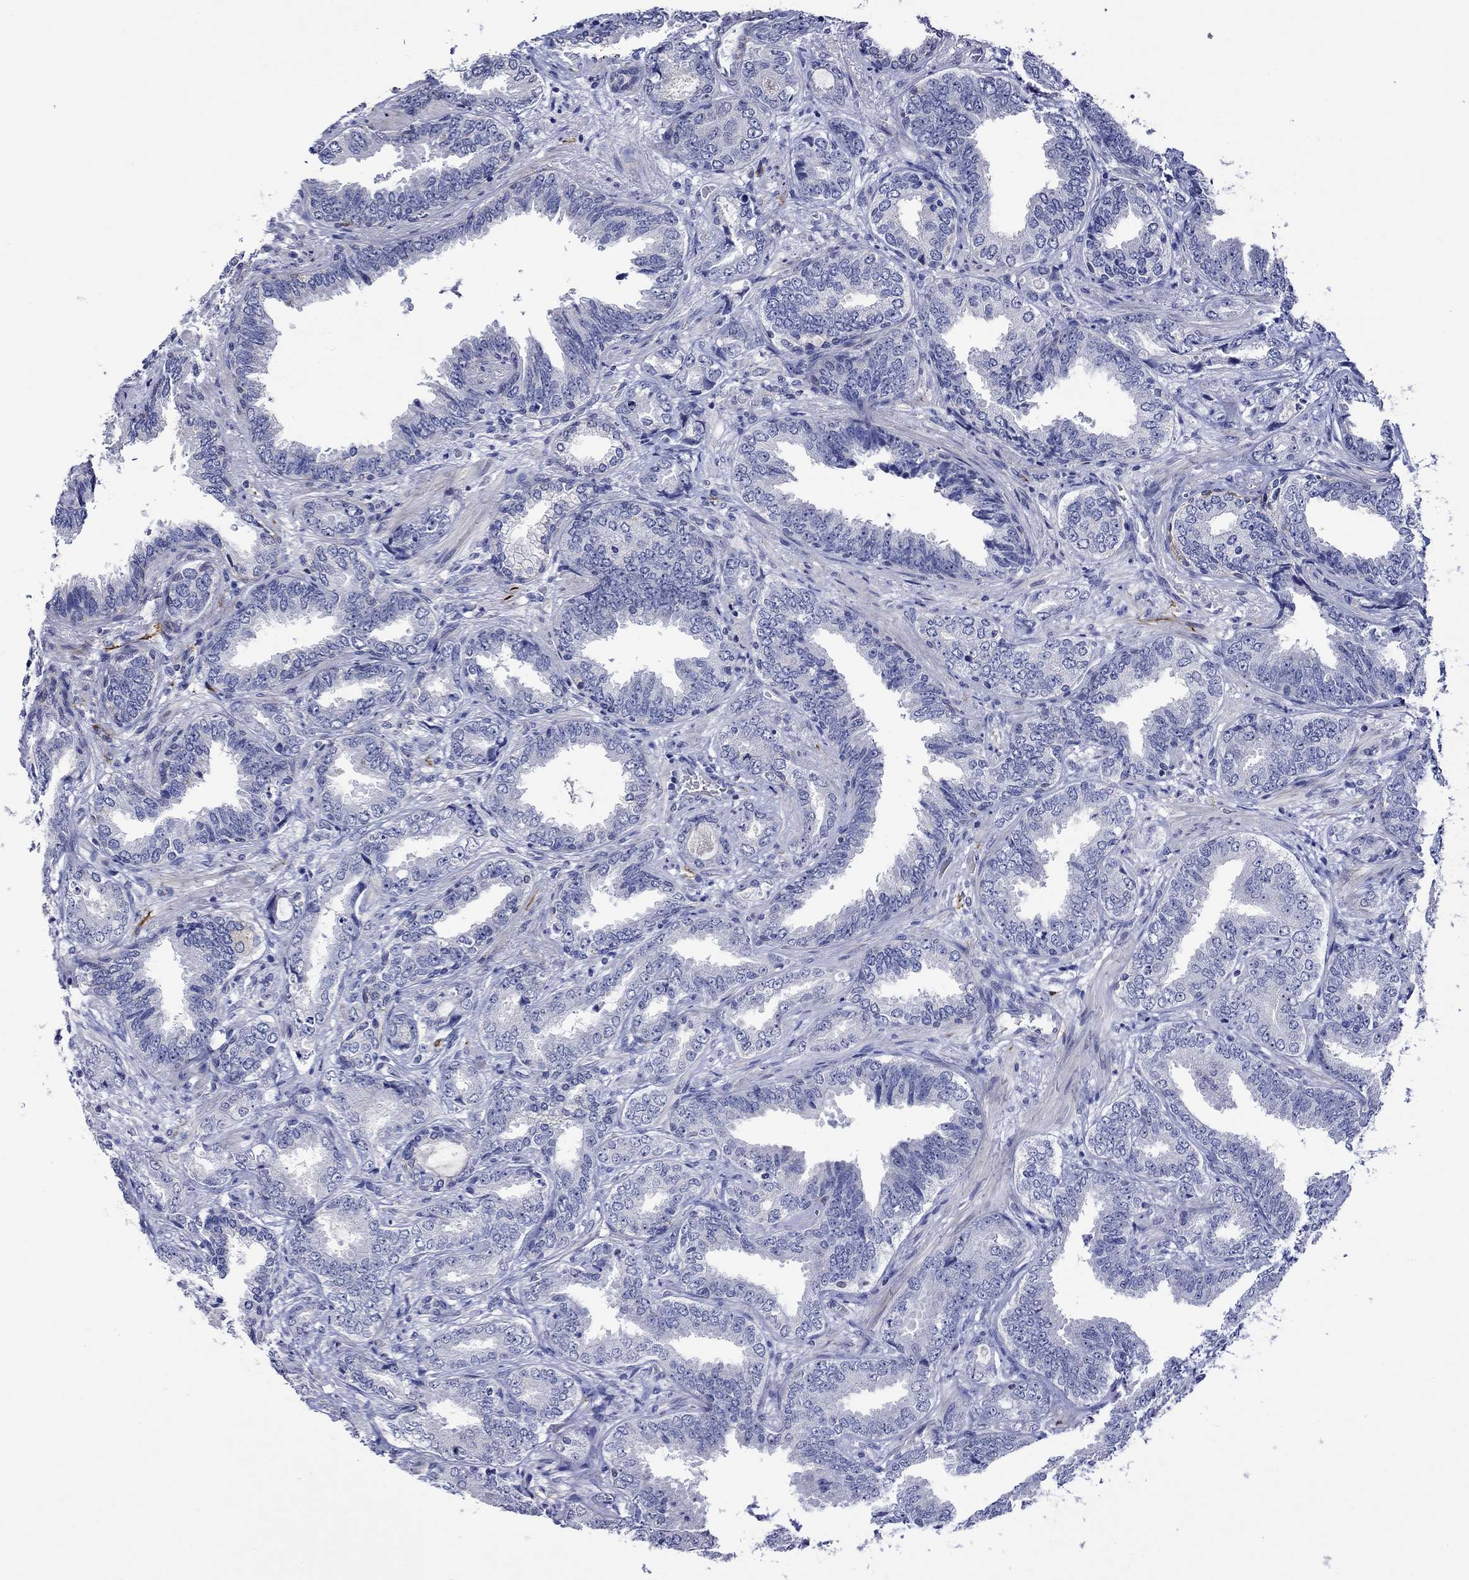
{"staining": {"intensity": "negative", "quantity": "none", "location": "none"}, "tissue": "prostate cancer", "cell_type": "Tumor cells", "image_type": "cancer", "snomed": [{"axis": "morphology", "description": "Adenocarcinoma, Low grade"}, {"axis": "topography", "description": "Prostate"}], "caption": "DAB immunohistochemical staining of prostate adenocarcinoma (low-grade) displays no significant expression in tumor cells.", "gene": "CRYAB", "patient": {"sex": "male", "age": 68}}